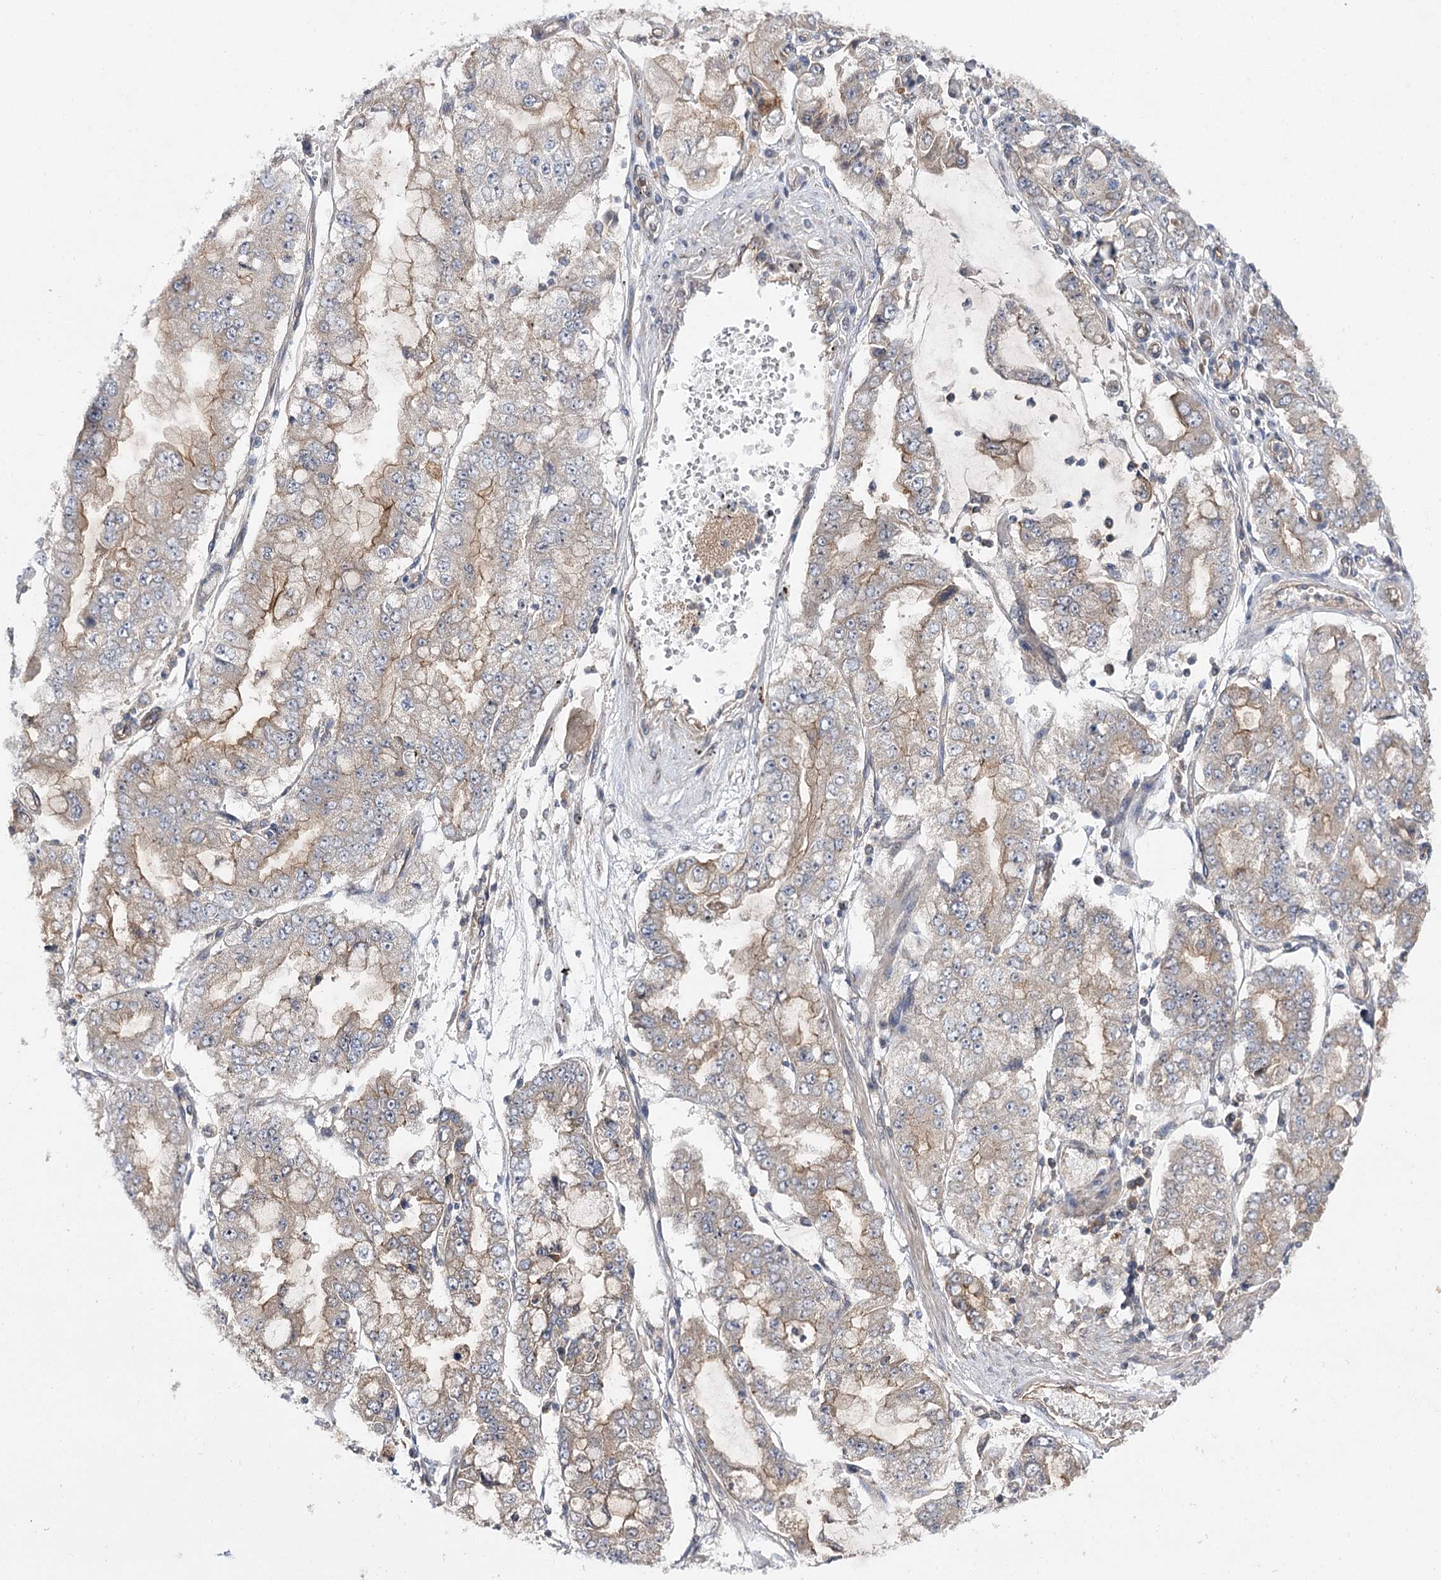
{"staining": {"intensity": "weak", "quantity": "25%-75%", "location": "cytoplasmic/membranous"}, "tissue": "stomach cancer", "cell_type": "Tumor cells", "image_type": "cancer", "snomed": [{"axis": "morphology", "description": "Adenocarcinoma, NOS"}, {"axis": "topography", "description": "Stomach"}], "caption": "Immunohistochemistry of stomach cancer (adenocarcinoma) reveals low levels of weak cytoplasmic/membranous staining in approximately 25%-75% of tumor cells. The protein is stained brown, and the nuclei are stained in blue (DAB (3,3'-diaminobenzidine) IHC with brightfield microscopy, high magnification).", "gene": "BCR", "patient": {"sex": "male", "age": 76}}